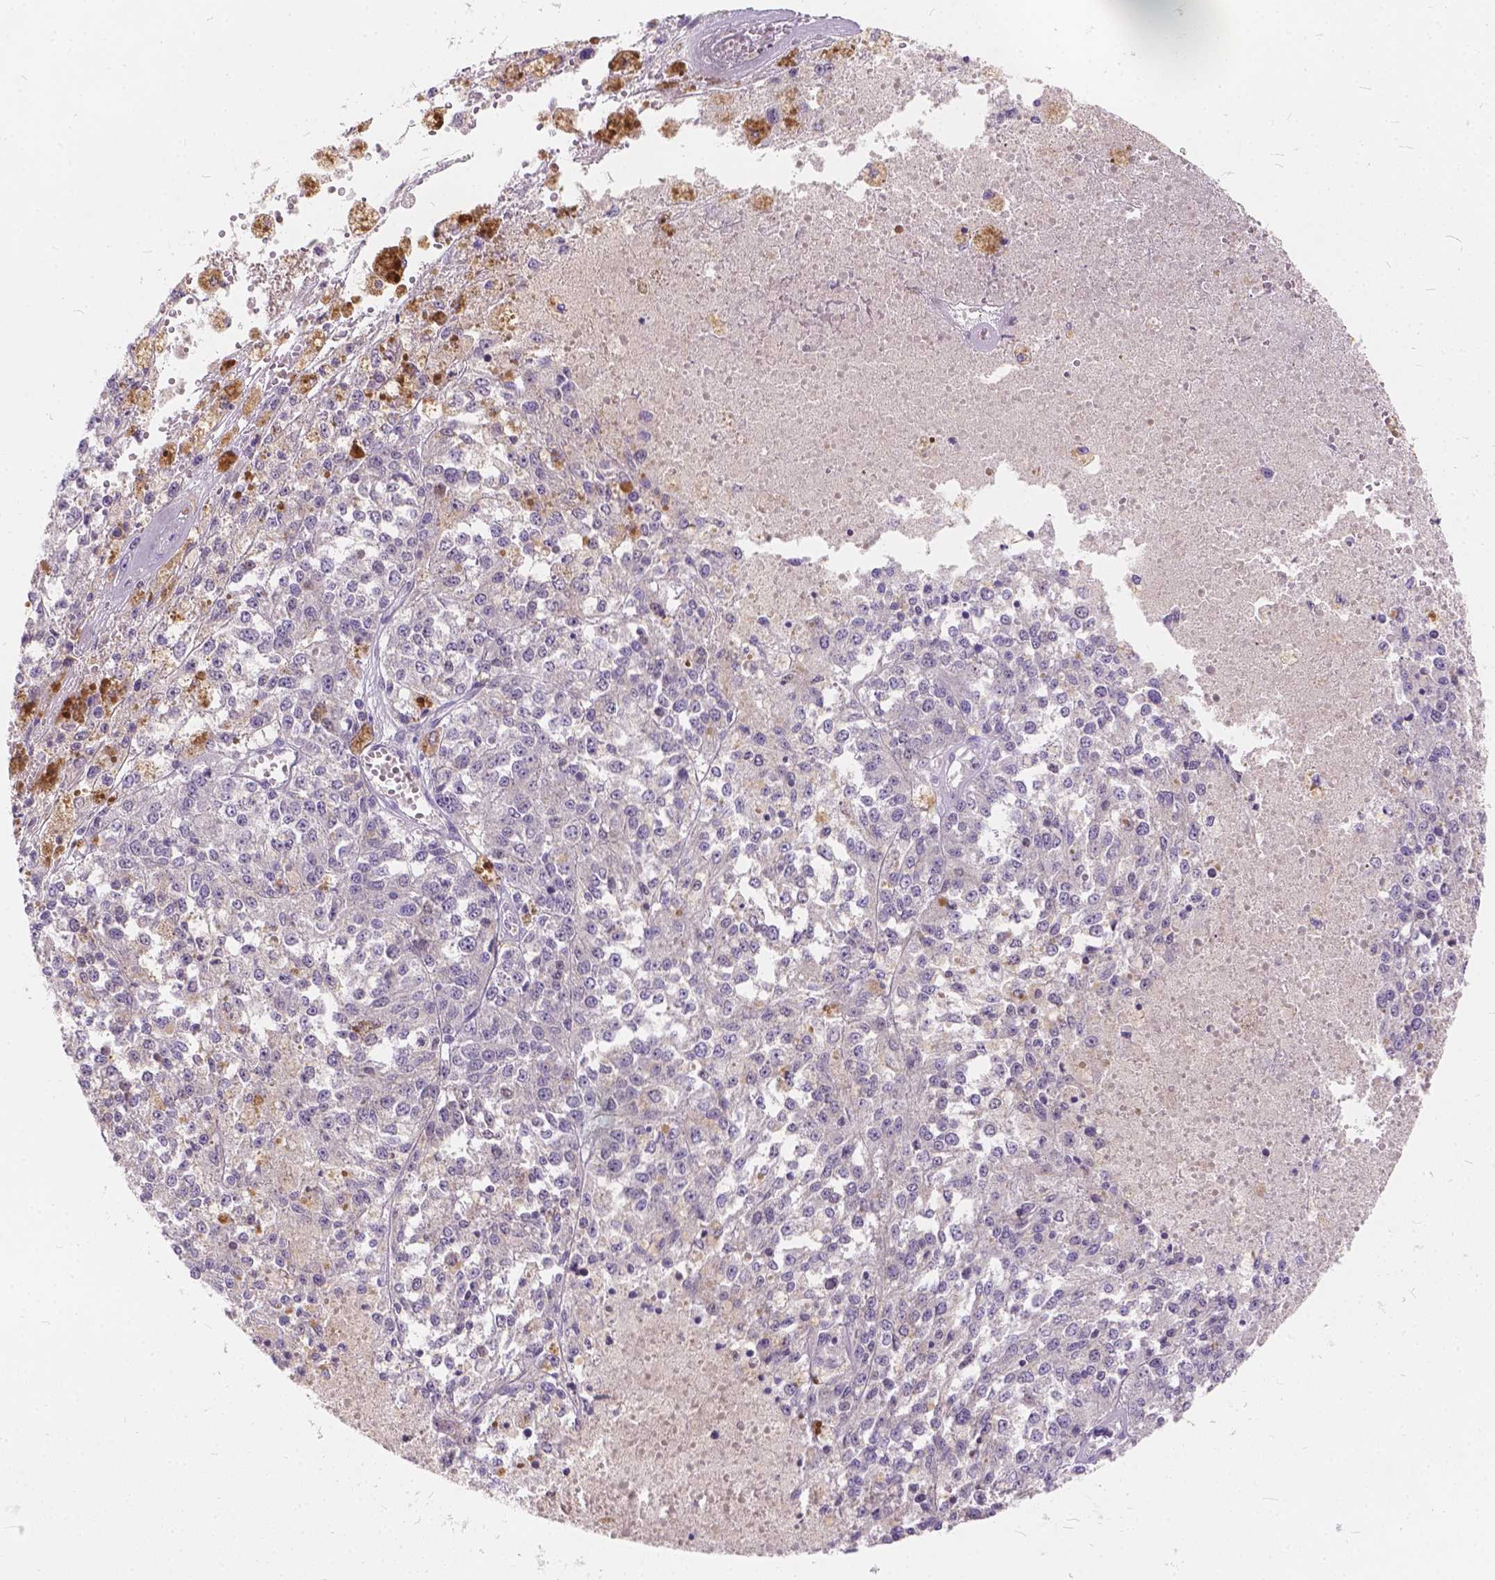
{"staining": {"intensity": "negative", "quantity": "none", "location": "none"}, "tissue": "melanoma", "cell_type": "Tumor cells", "image_type": "cancer", "snomed": [{"axis": "morphology", "description": "Malignant melanoma, Metastatic site"}, {"axis": "topography", "description": "Lymph node"}], "caption": "Malignant melanoma (metastatic site) was stained to show a protein in brown. There is no significant staining in tumor cells.", "gene": "PEX11G", "patient": {"sex": "female", "age": 64}}